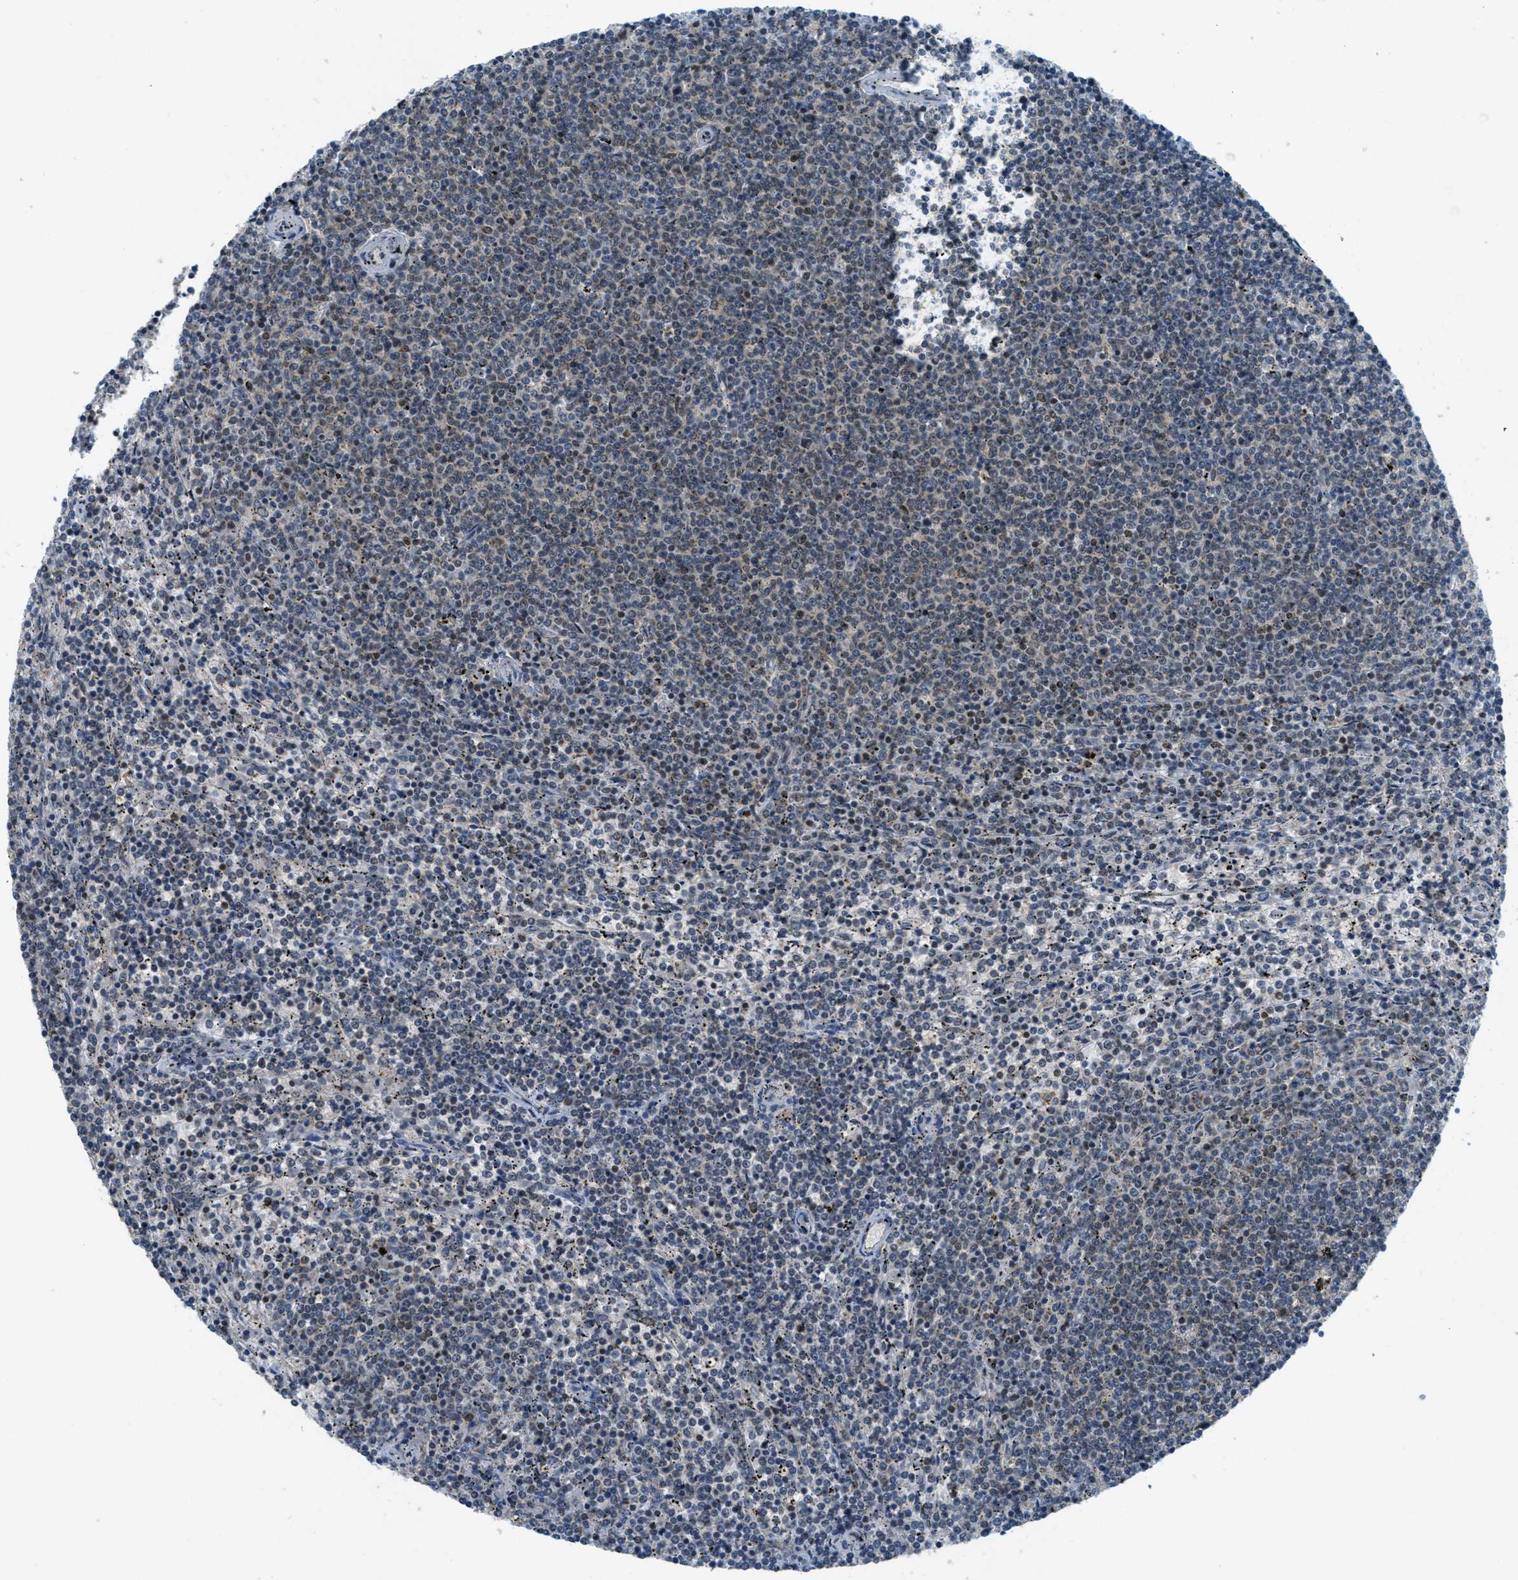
{"staining": {"intensity": "negative", "quantity": "none", "location": "none"}, "tissue": "lymphoma", "cell_type": "Tumor cells", "image_type": "cancer", "snomed": [{"axis": "morphology", "description": "Malignant lymphoma, non-Hodgkin's type, Low grade"}, {"axis": "topography", "description": "Spleen"}], "caption": "Tumor cells show no significant protein staining in lymphoma. (DAB immunohistochemistry with hematoxylin counter stain).", "gene": "TCF20", "patient": {"sex": "female", "age": 50}}